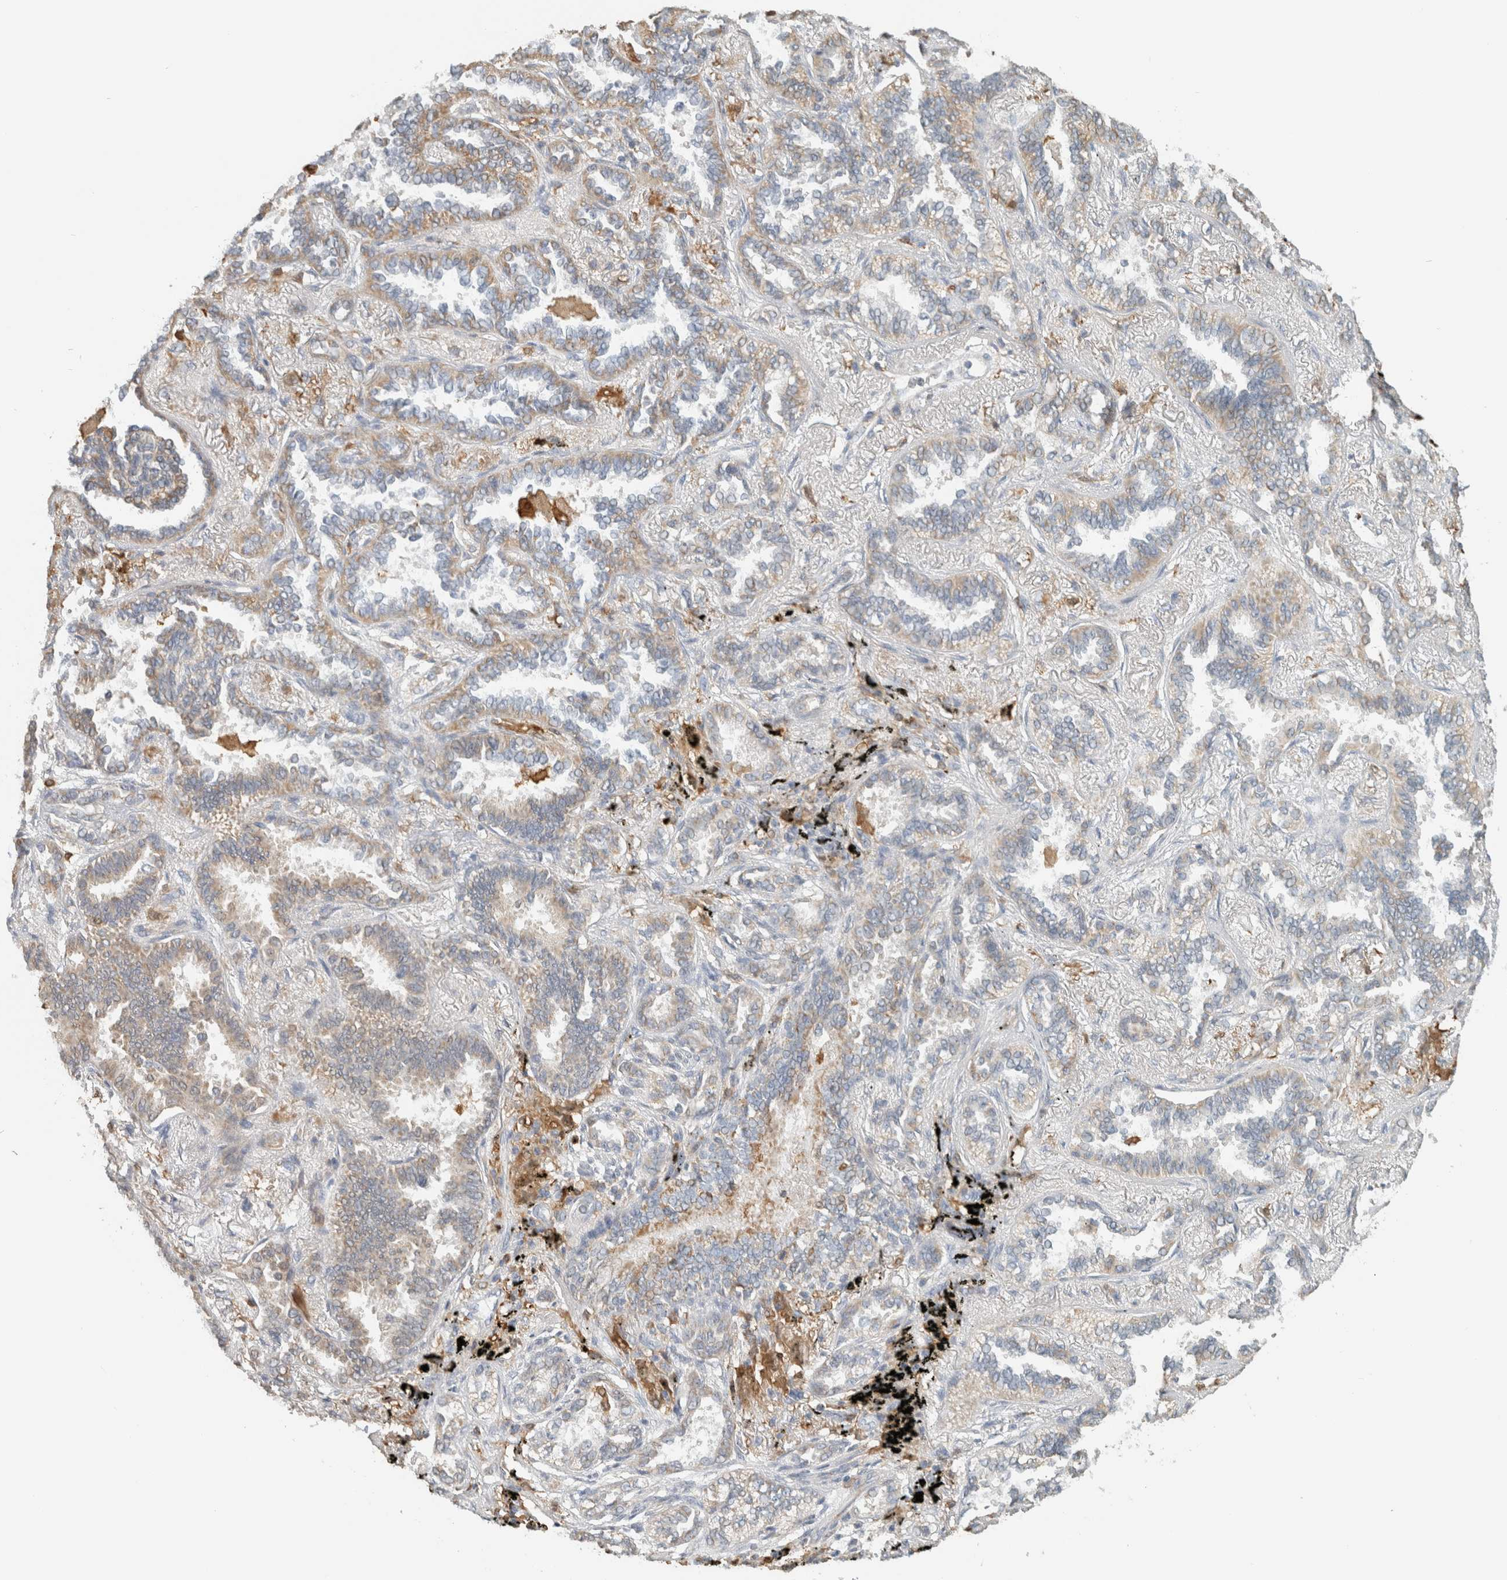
{"staining": {"intensity": "weak", "quantity": "25%-75%", "location": "cytoplasmic/membranous"}, "tissue": "lung cancer", "cell_type": "Tumor cells", "image_type": "cancer", "snomed": [{"axis": "morphology", "description": "Adenocarcinoma, NOS"}, {"axis": "topography", "description": "Lung"}], "caption": "High-power microscopy captured an IHC micrograph of lung cancer (adenocarcinoma), revealing weak cytoplasmic/membranous staining in approximately 25%-75% of tumor cells. (Stains: DAB in brown, nuclei in blue, Microscopy: brightfield microscopy at high magnification).", "gene": "CAPG", "patient": {"sex": "male", "age": 59}}